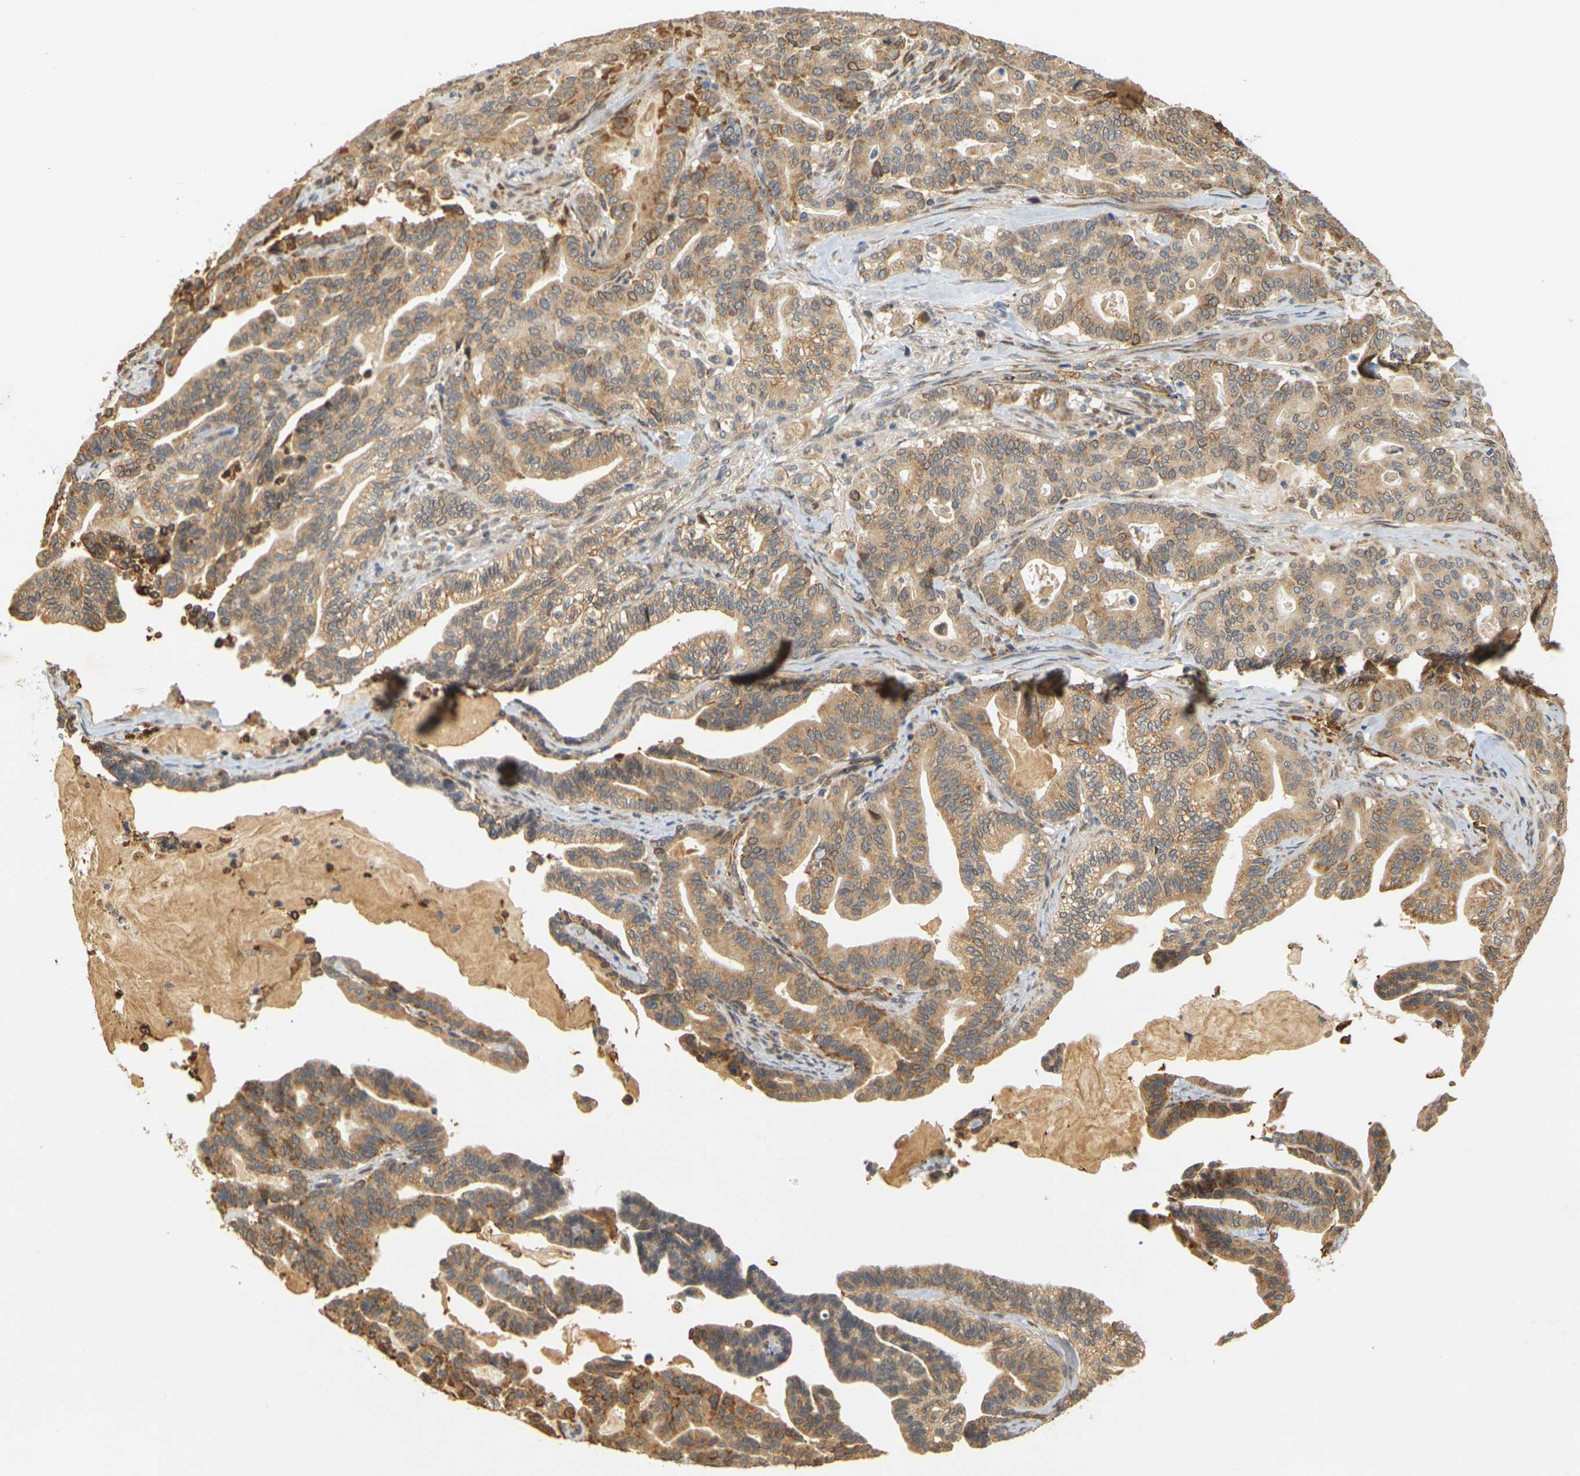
{"staining": {"intensity": "moderate", "quantity": ">75%", "location": "cytoplasmic/membranous"}, "tissue": "pancreatic cancer", "cell_type": "Tumor cells", "image_type": "cancer", "snomed": [{"axis": "morphology", "description": "Adenocarcinoma, NOS"}, {"axis": "topography", "description": "Pancreas"}], "caption": "Immunohistochemistry (IHC) photomicrograph of human pancreatic adenocarcinoma stained for a protein (brown), which shows medium levels of moderate cytoplasmic/membranous staining in about >75% of tumor cells.", "gene": "MEGF9", "patient": {"sex": "male", "age": 63}}